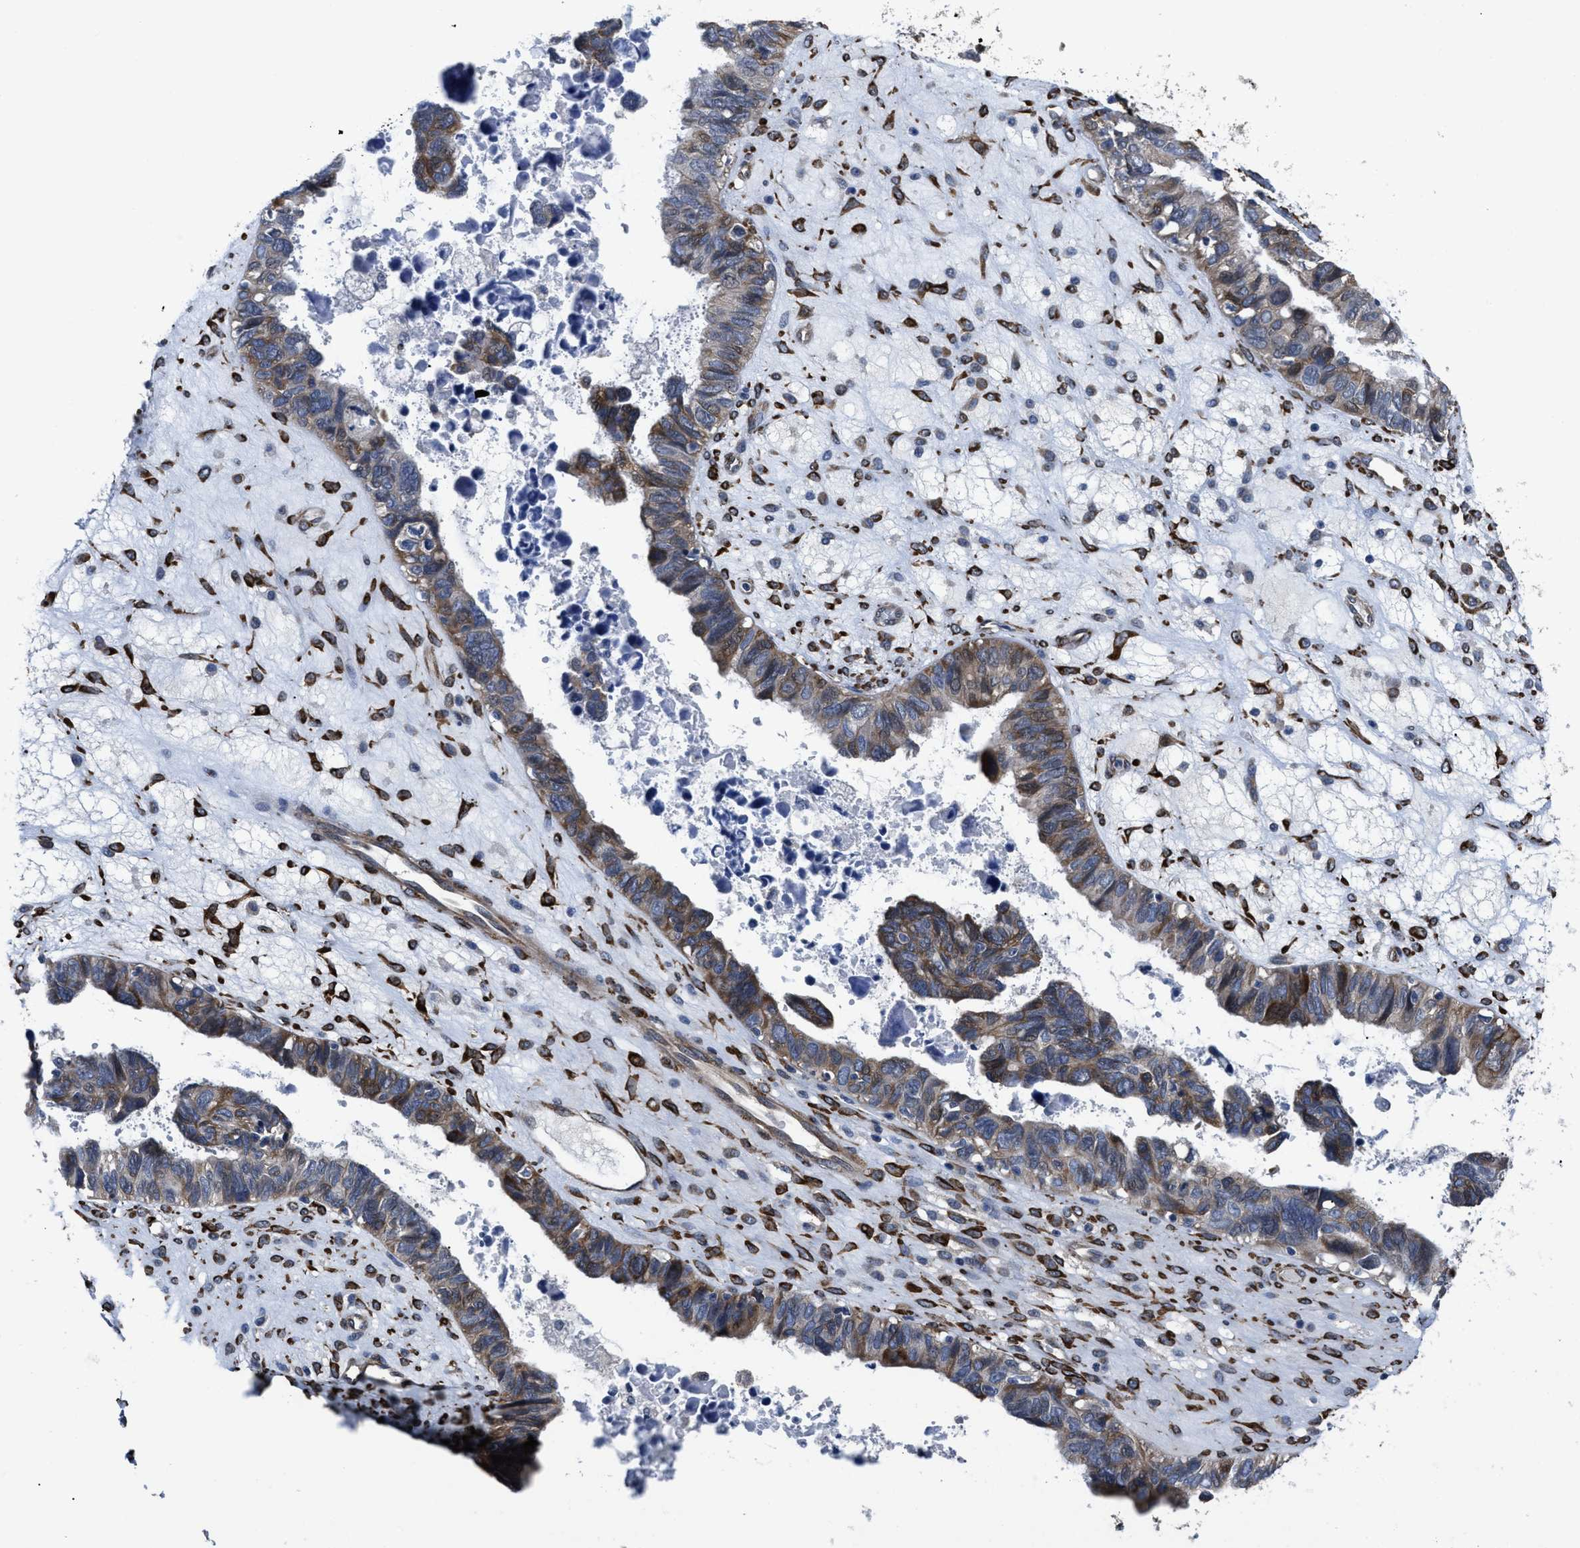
{"staining": {"intensity": "weak", "quantity": "25%-75%", "location": "cytoplasmic/membranous"}, "tissue": "ovarian cancer", "cell_type": "Tumor cells", "image_type": "cancer", "snomed": [{"axis": "morphology", "description": "Cystadenocarcinoma, serous, NOS"}, {"axis": "topography", "description": "Ovary"}], "caption": "IHC micrograph of neoplastic tissue: human ovarian cancer stained using IHC displays low levels of weak protein expression localized specifically in the cytoplasmic/membranous of tumor cells, appearing as a cytoplasmic/membranous brown color.", "gene": "SQLE", "patient": {"sex": "female", "age": 79}}